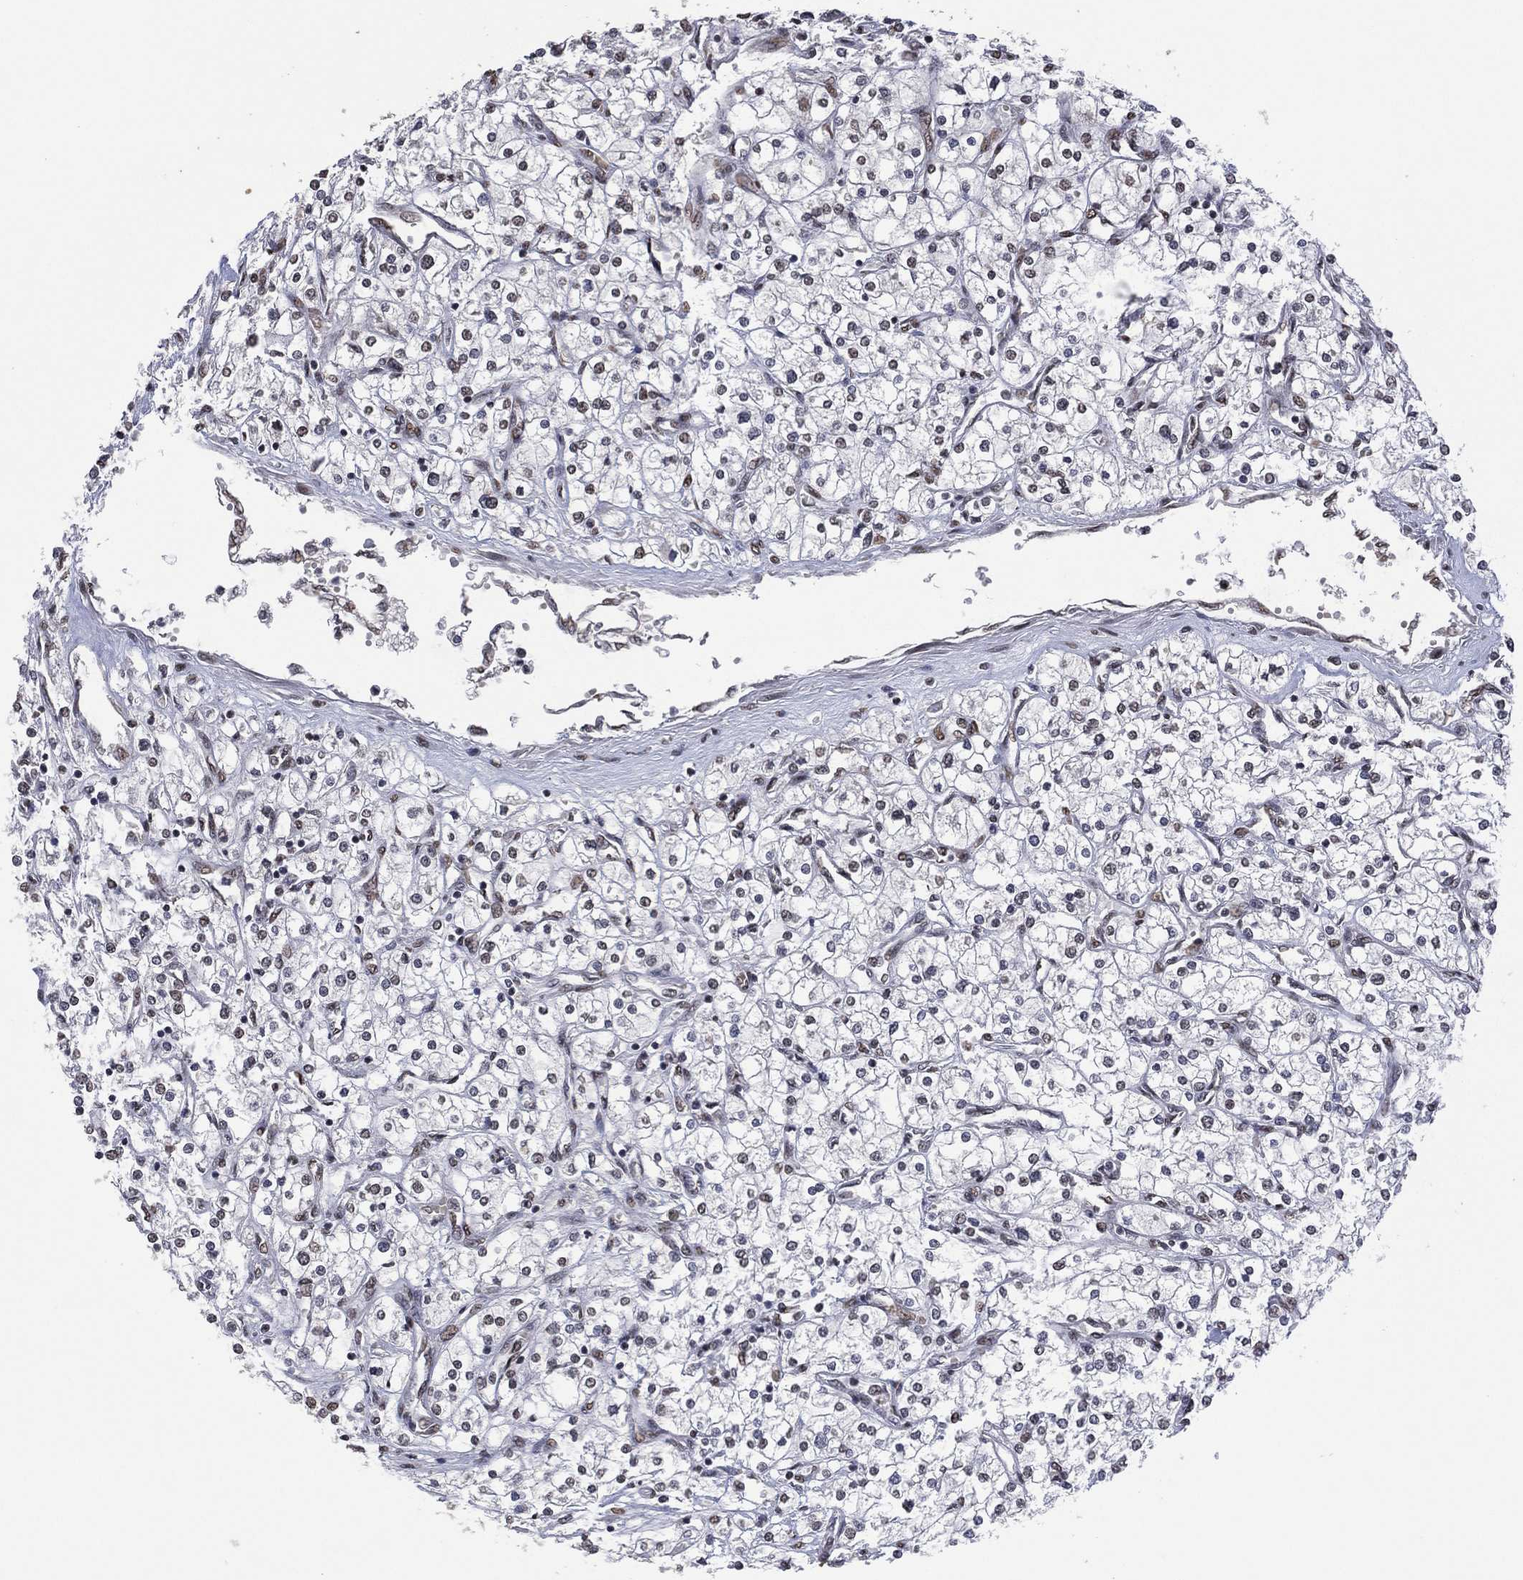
{"staining": {"intensity": "negative", "quantity": "none", "location": "none"}, "tissue": "renal cancer", "cell_type": "Tumor cells", "image_type": "cancer", "snomed": [{"axis": "morphology", "description": "Adenocarcinoma, NOS"}, {"axis": "topography", "description": "Kidney"}], "caption": "High magnification brightfield microscopy of renal cancer stained with DAB (brown) and counterstained with hematoxylin (blue): tumor cells show no significant expression.", "gene": "EHMT1", "patient": {"sex": "male", "age": 80}}